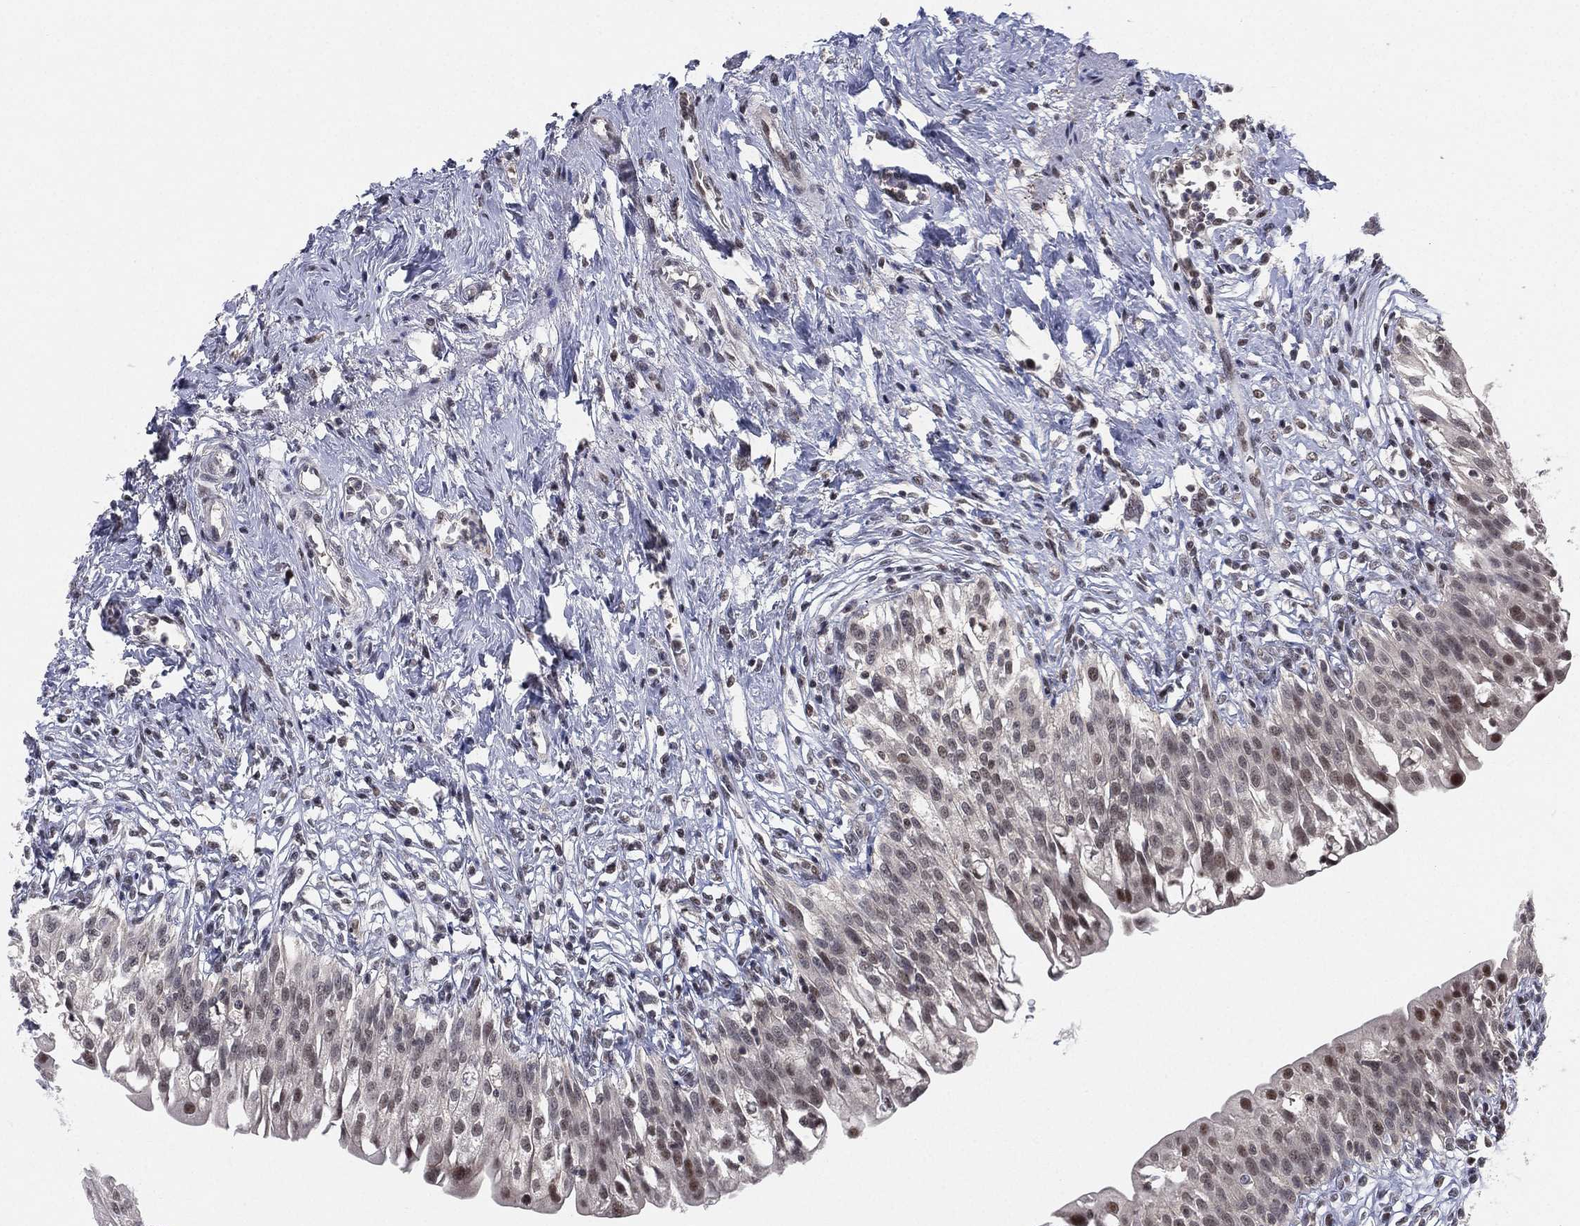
{"staining": {"intensity": "strong", "quantity": "25%-75%", "location": "nuclear"}, "tissue": "urinary bladder", "cell_type": "Urothelial cells", "image_type": "normal", "snomed": [{"axis": "morphology", "description": "Normal tissue, NOS"}, {"axis": "topography", "description": "Urinary bladder"}], "caption": "Protein expression analysis of benign human urinary bladder reveals strong nuclear expression in about 25%-75% of urothelial cells. (DAB = brown stain, brightfield microscopy at high magnification).", "gene": "DGCR8", "patient": {"sex": "male", "age": 76}}